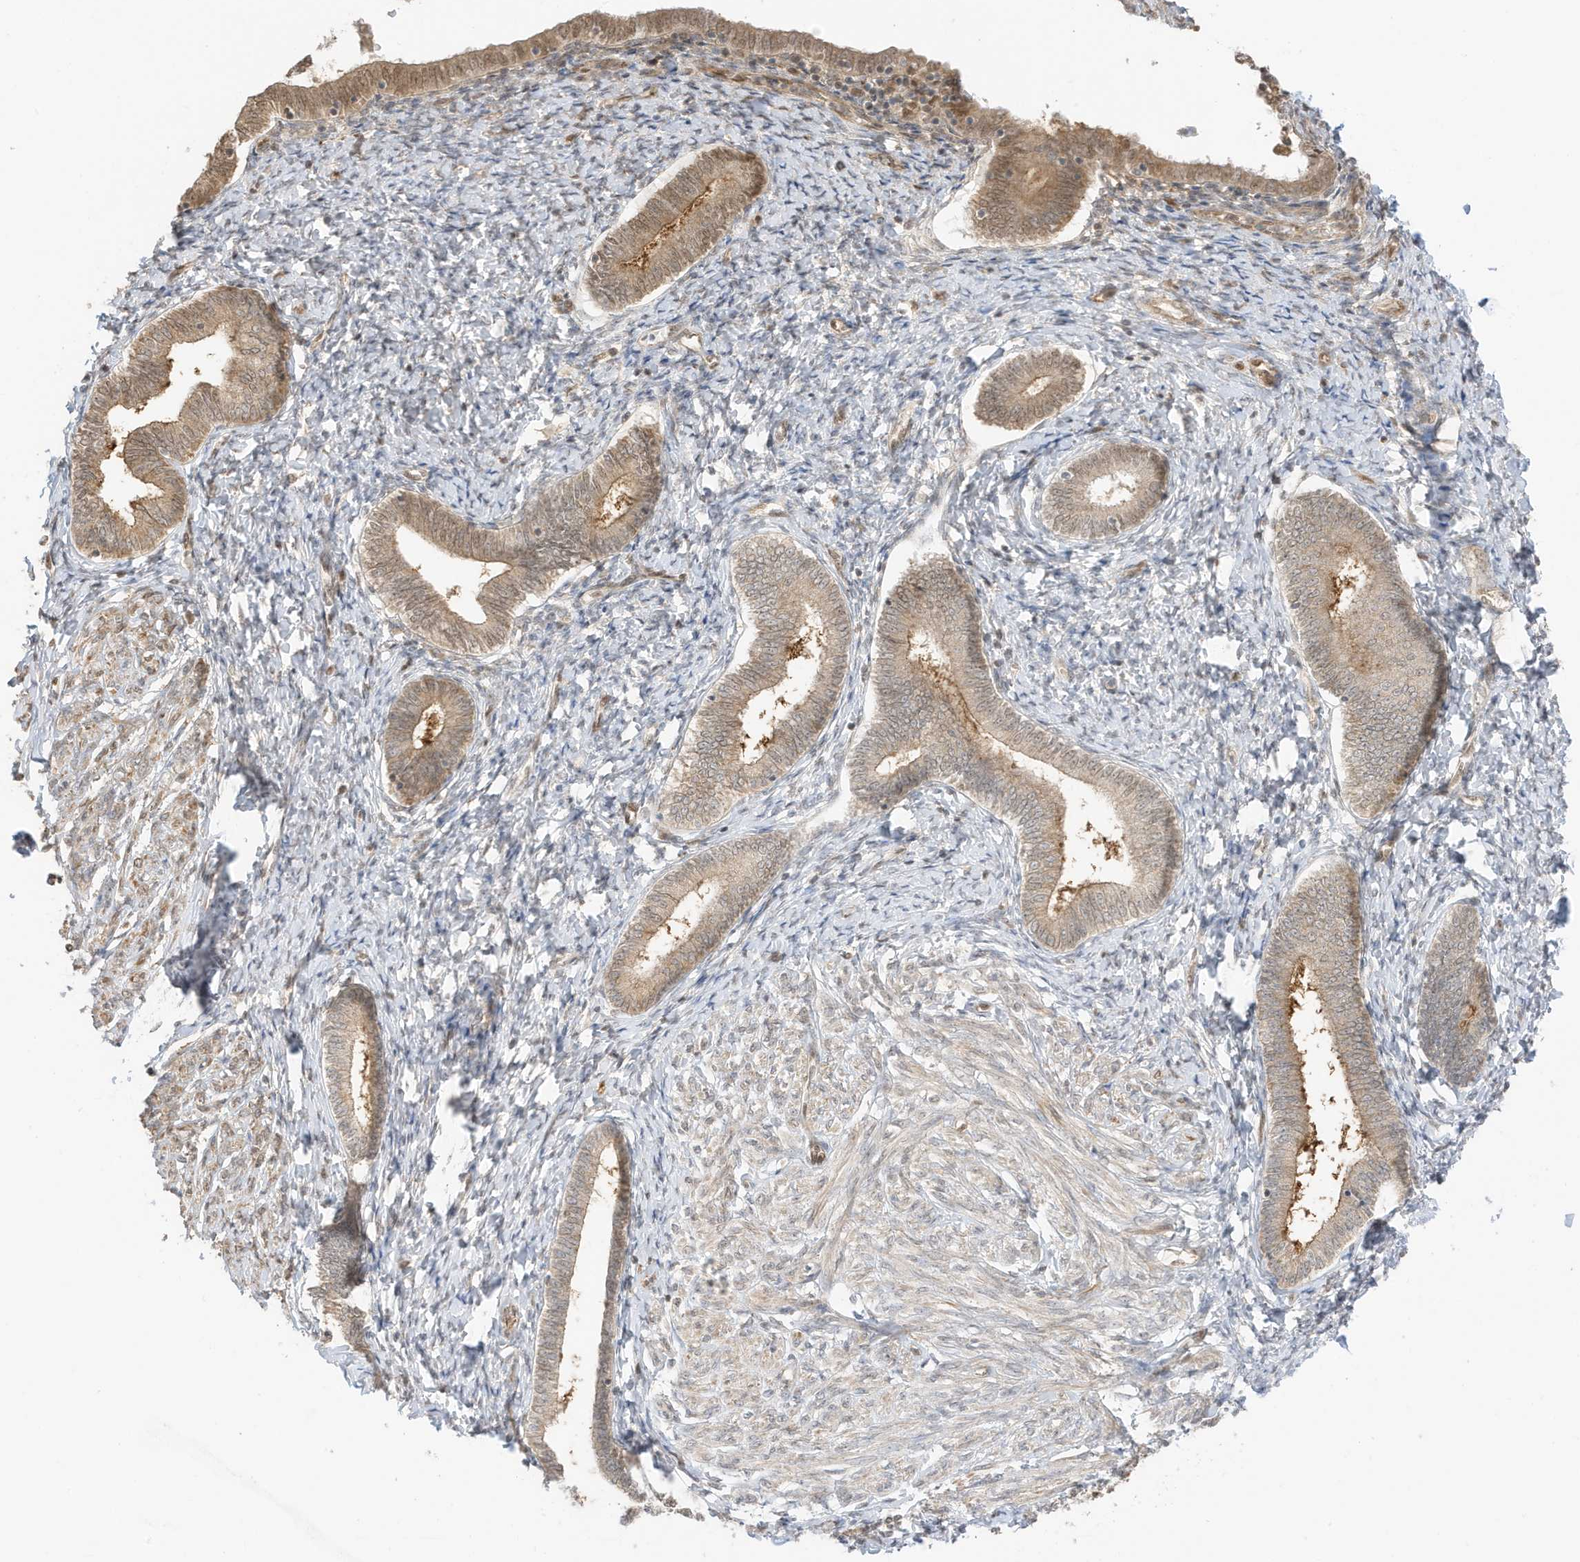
{"staining": {"intensity": "moderate", "quantity": "25%-75%", "location": "nuclear"}, "tissue": "endometrium", "cell_type": "Cells in endometrial stroma", "image_type": "normal", "snomed": [{"axis": "morphology", "description": "Normal tissue, NOS"}, {"axis": "topography", "description": "Endometrium"}], "caption": "Immunohistochemical staining of unremarkable endometrium reveals 25%-75% levels of moderate nuclear protein expression in about 25%-75% of cells in endometrial stroma.", "gene": "ZBTB41", "patient": {"sex": "female", "age": 72}}